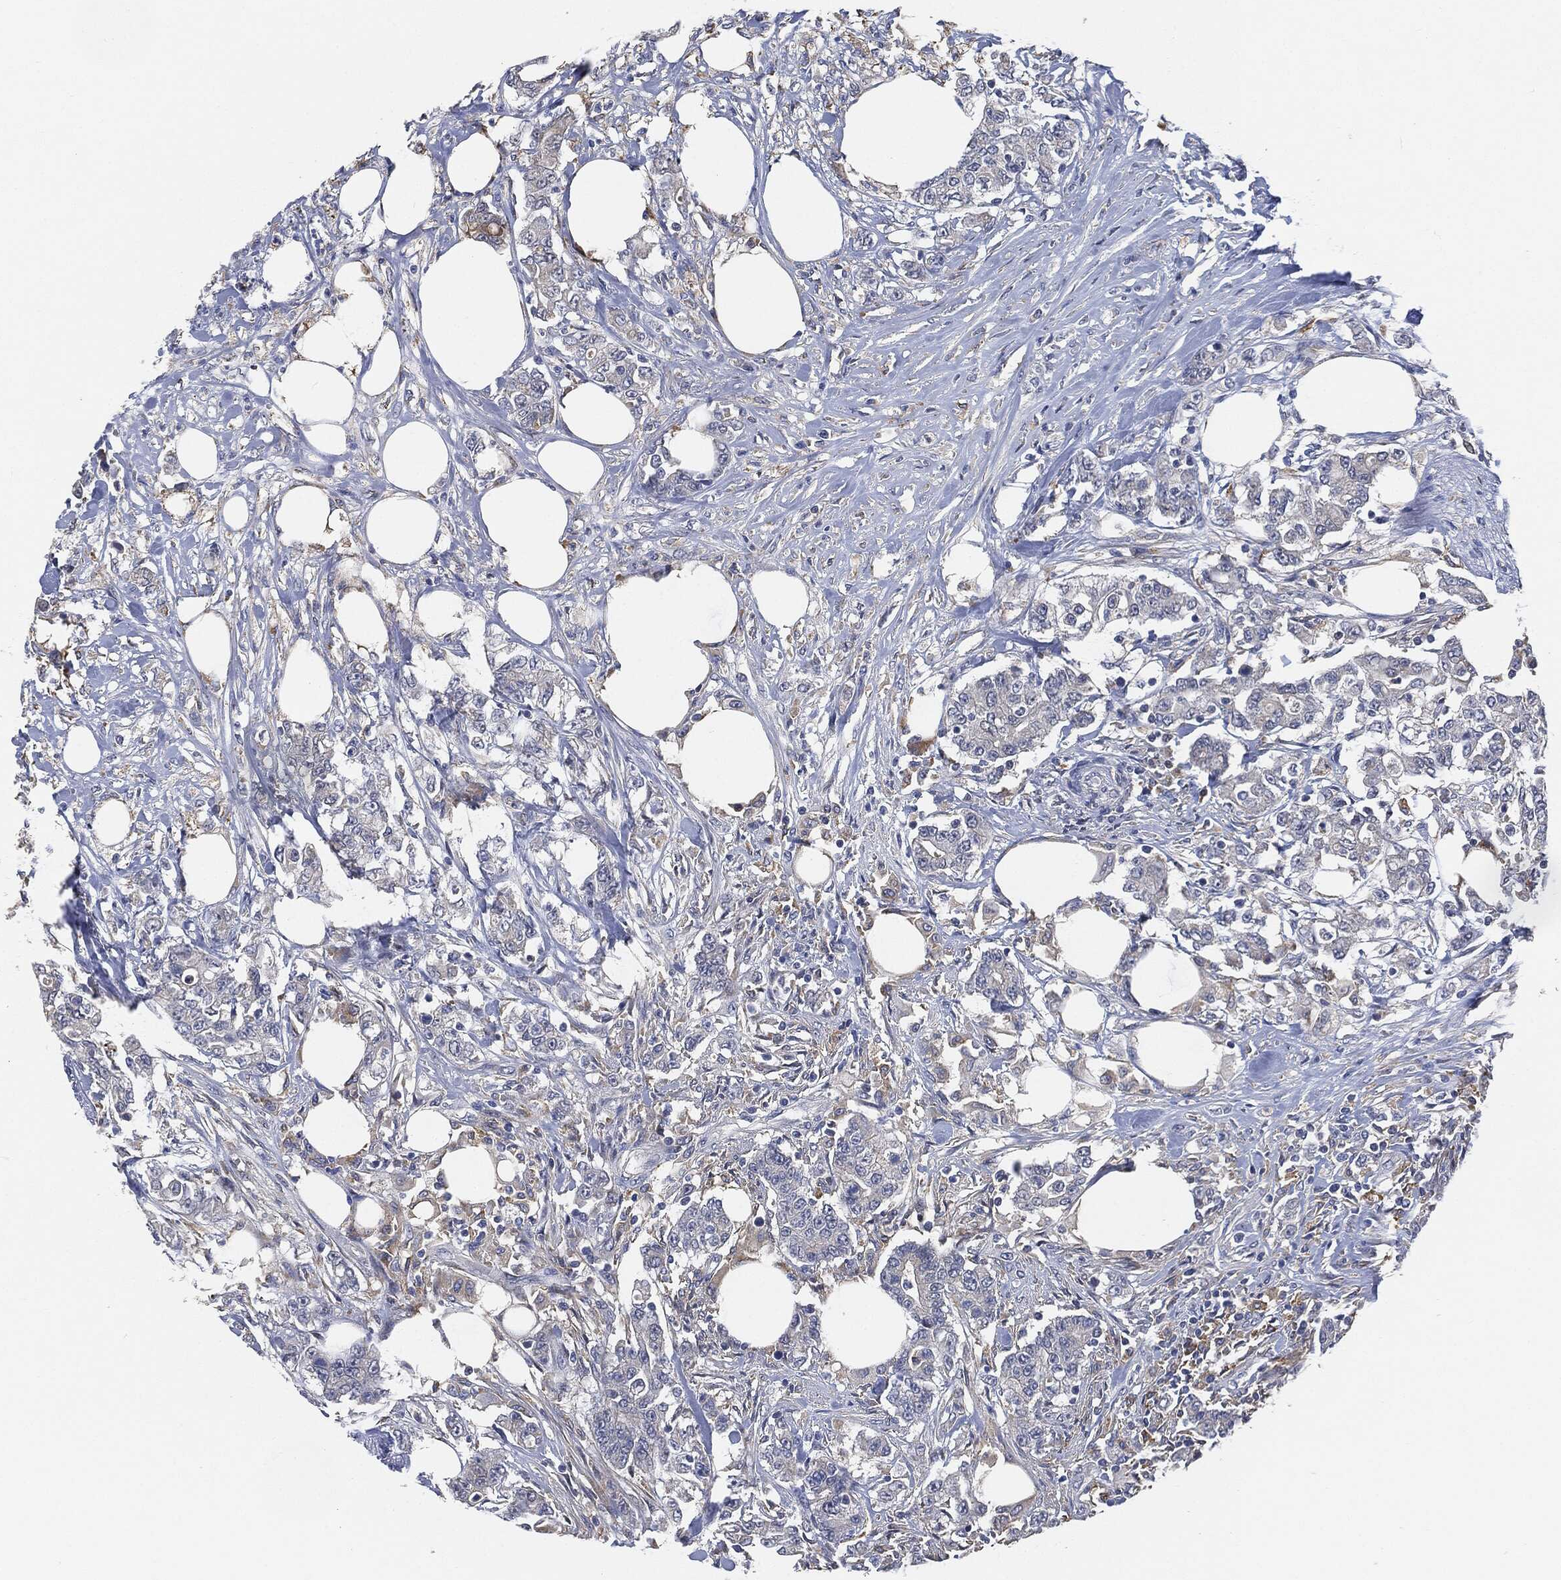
{"staining": {"intensity": "negative", "quantity": "none", "location": "none"}, "tissue": "colorectal cancer", "cell_type": "Tumor cells", "image_type": "cancer", "snomed": [{"axis": "morphology", "description": "Adenocarcinoma, NOS"}, {"axis": "topography", "description": "Colon"}], "caption": "This is an immunohistochemistry micrograph of human colorectal adenocarcinoma. There is no positivity in tumor cells.", "gene": "VSIG4", "patient": {"sex": "female", "age": 48}}